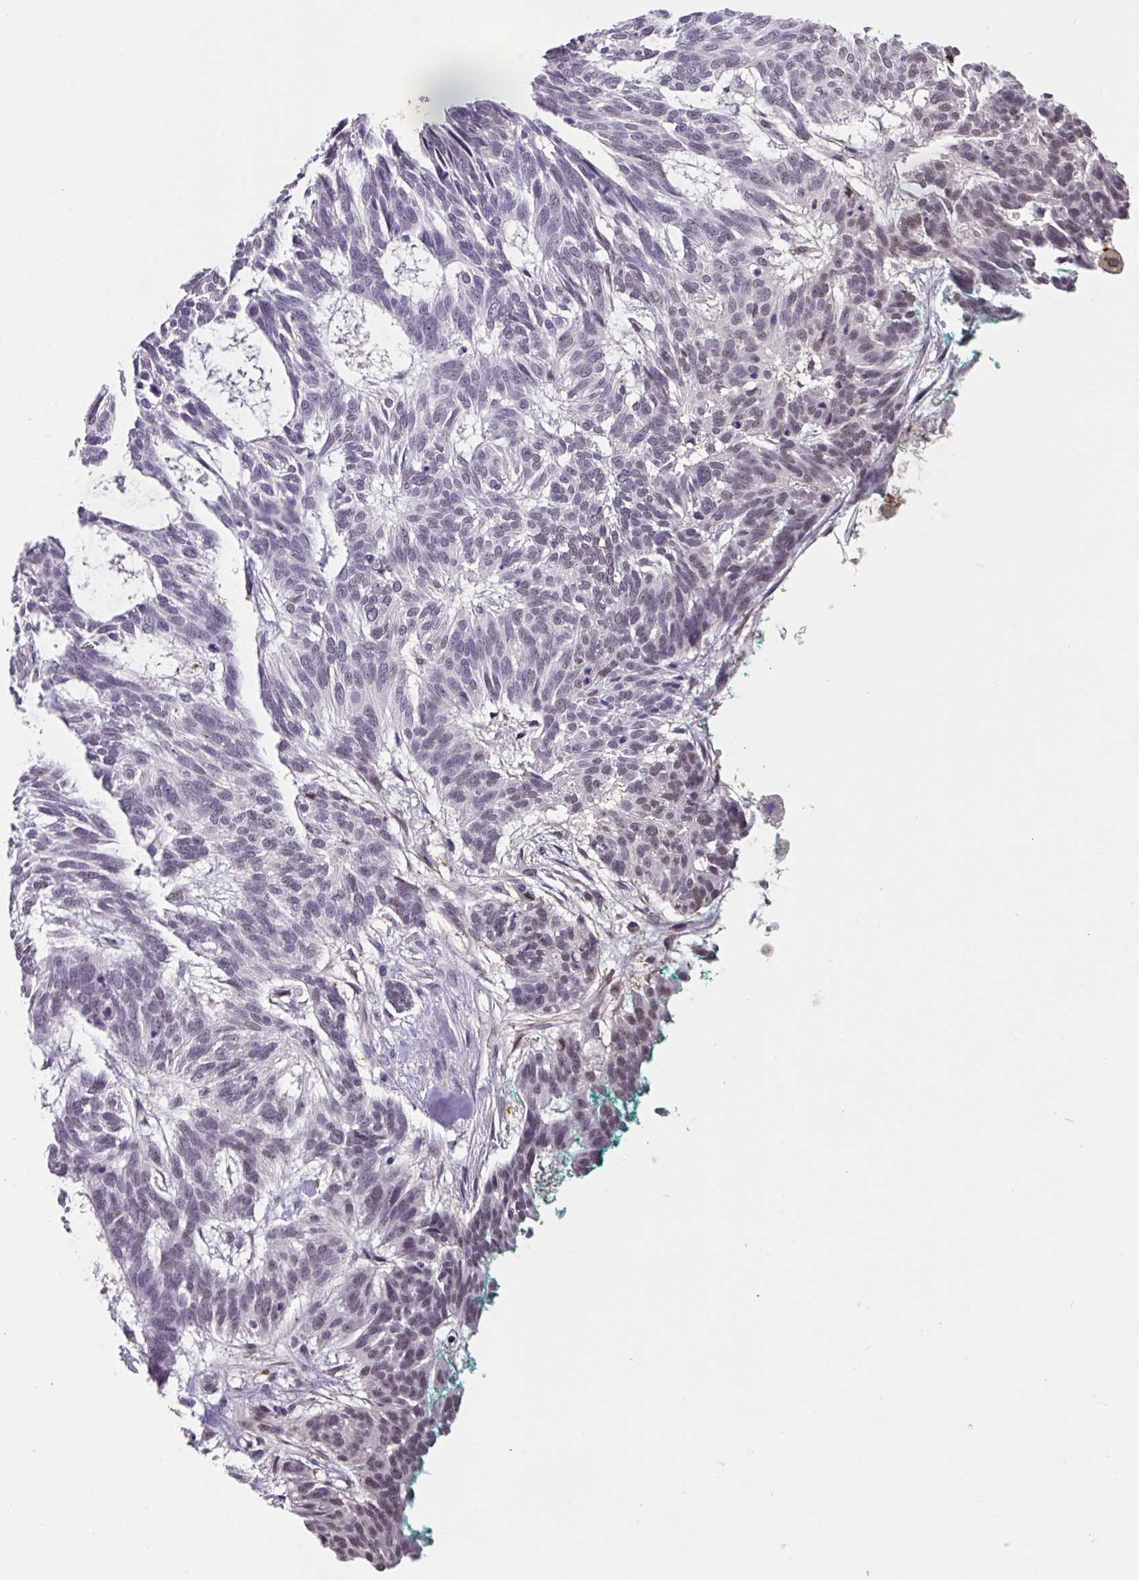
{"staining": {"intensity": "weak", "quantity": "25%-75%", "location": "nuclear"}, "tissue": "skin cancer", "cell_type": "Tumor cells", "image_type": "cancer", "snomed": [{"axis": "morphology", "description": "Basal cell carcinoma"}, {"axis": "topography", "description": "Skin"}], "caption": "Immunohistochemical staining of skin cancer (basal cell carcinoma) shows low levels of weak nuclear expression in approximately 25%-75% of tumor cells.", "gene": "C1QB", "patient": {"sex": "male", "age": 88}}